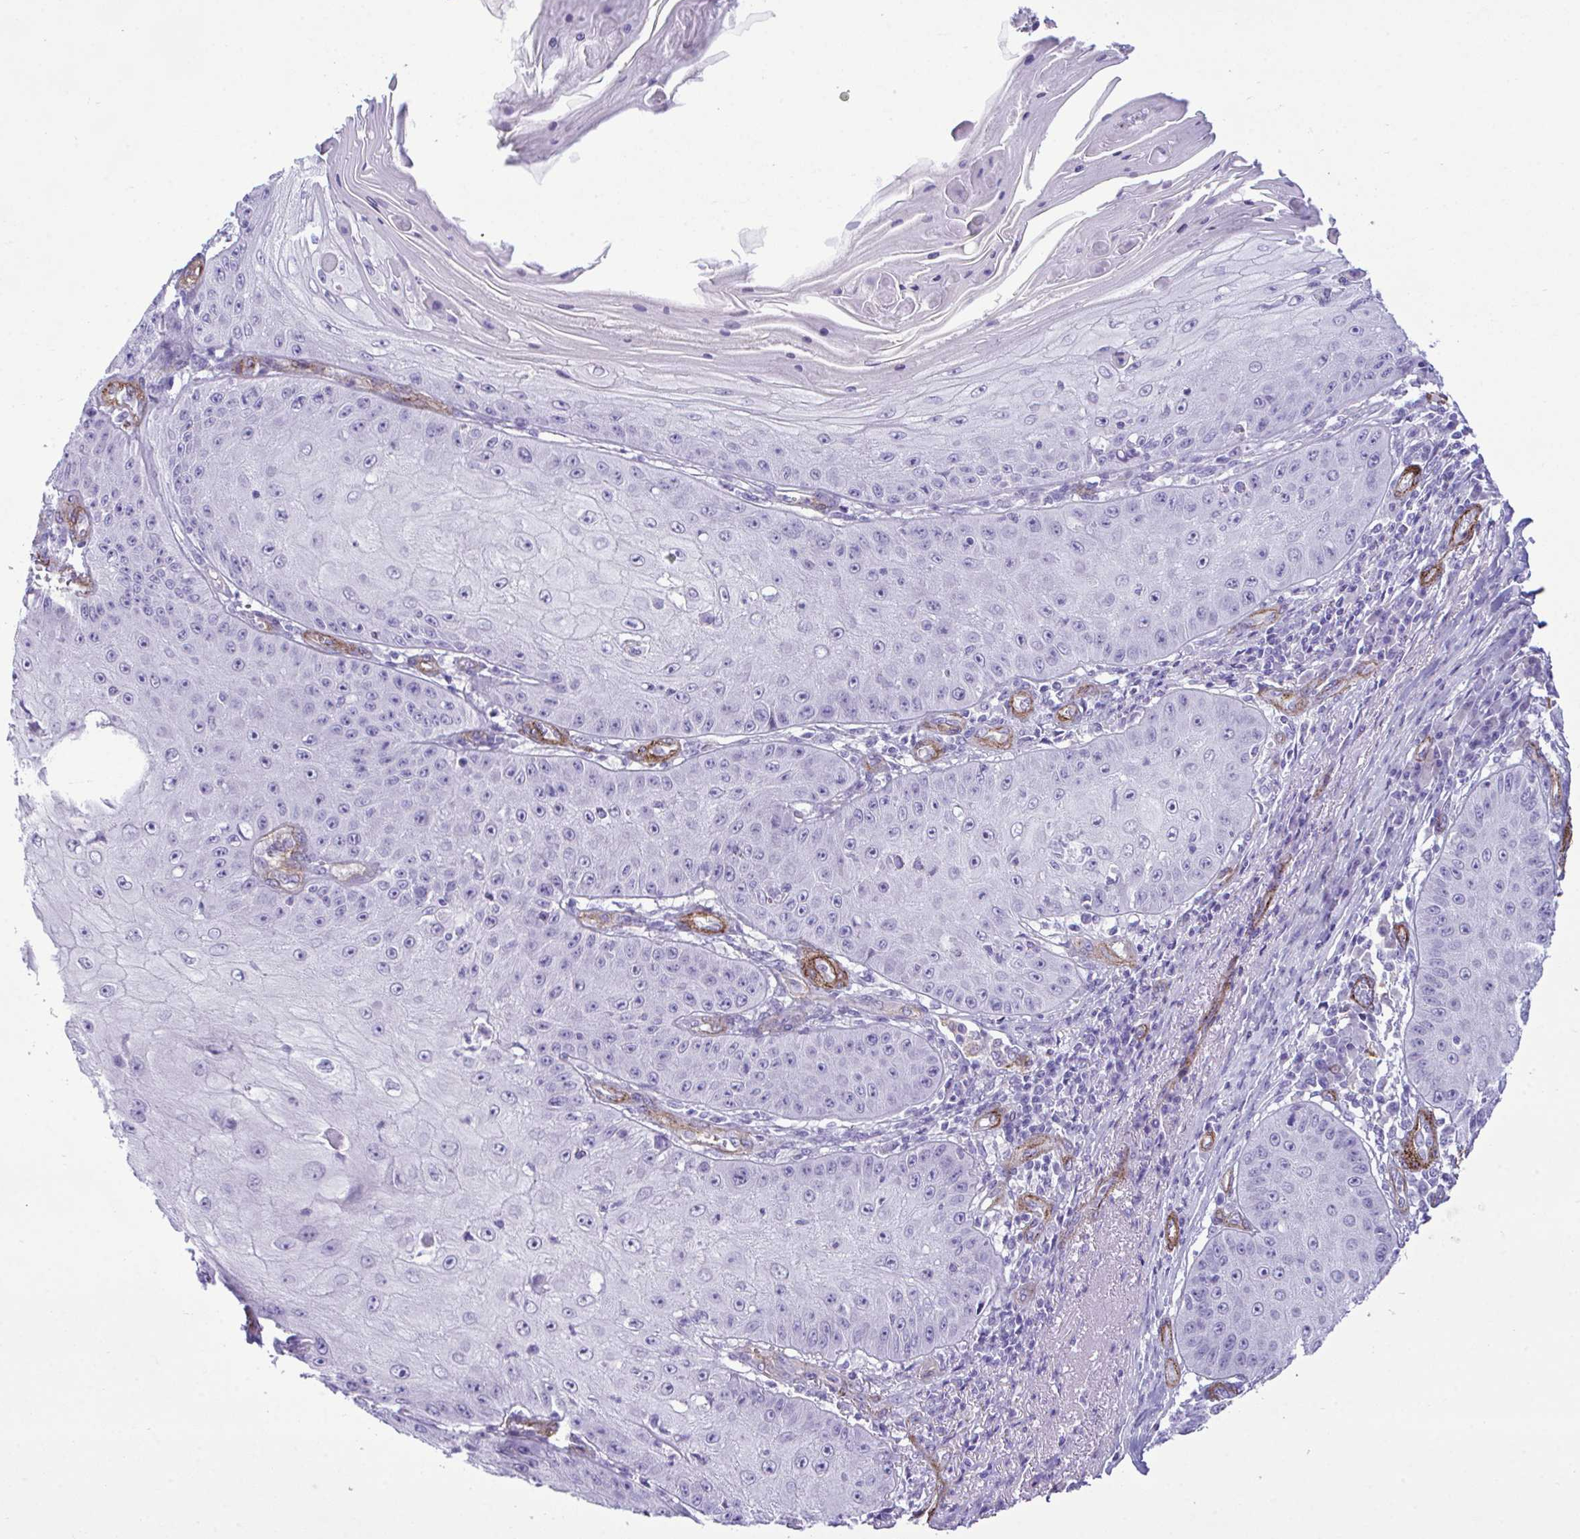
{"staining": {"intensity": "weak", "quantity": "<25%", "location": "nuclear"}, "tissue": "skin cancer", "cell_type": "Tumor cells", "image_type": "cancer", "snomed": [{"axis": "morphology", "description": "Squamous cell carcinoma, NOS"}, {"axis": "topography", "description": "Skin"}], "caption": "Protein analysis of skin squamous cell carcinoma displays no significant expression in tumor cells.", "gene": "SYNPO2L", "patient": {"sex": "male", "age": 70}}